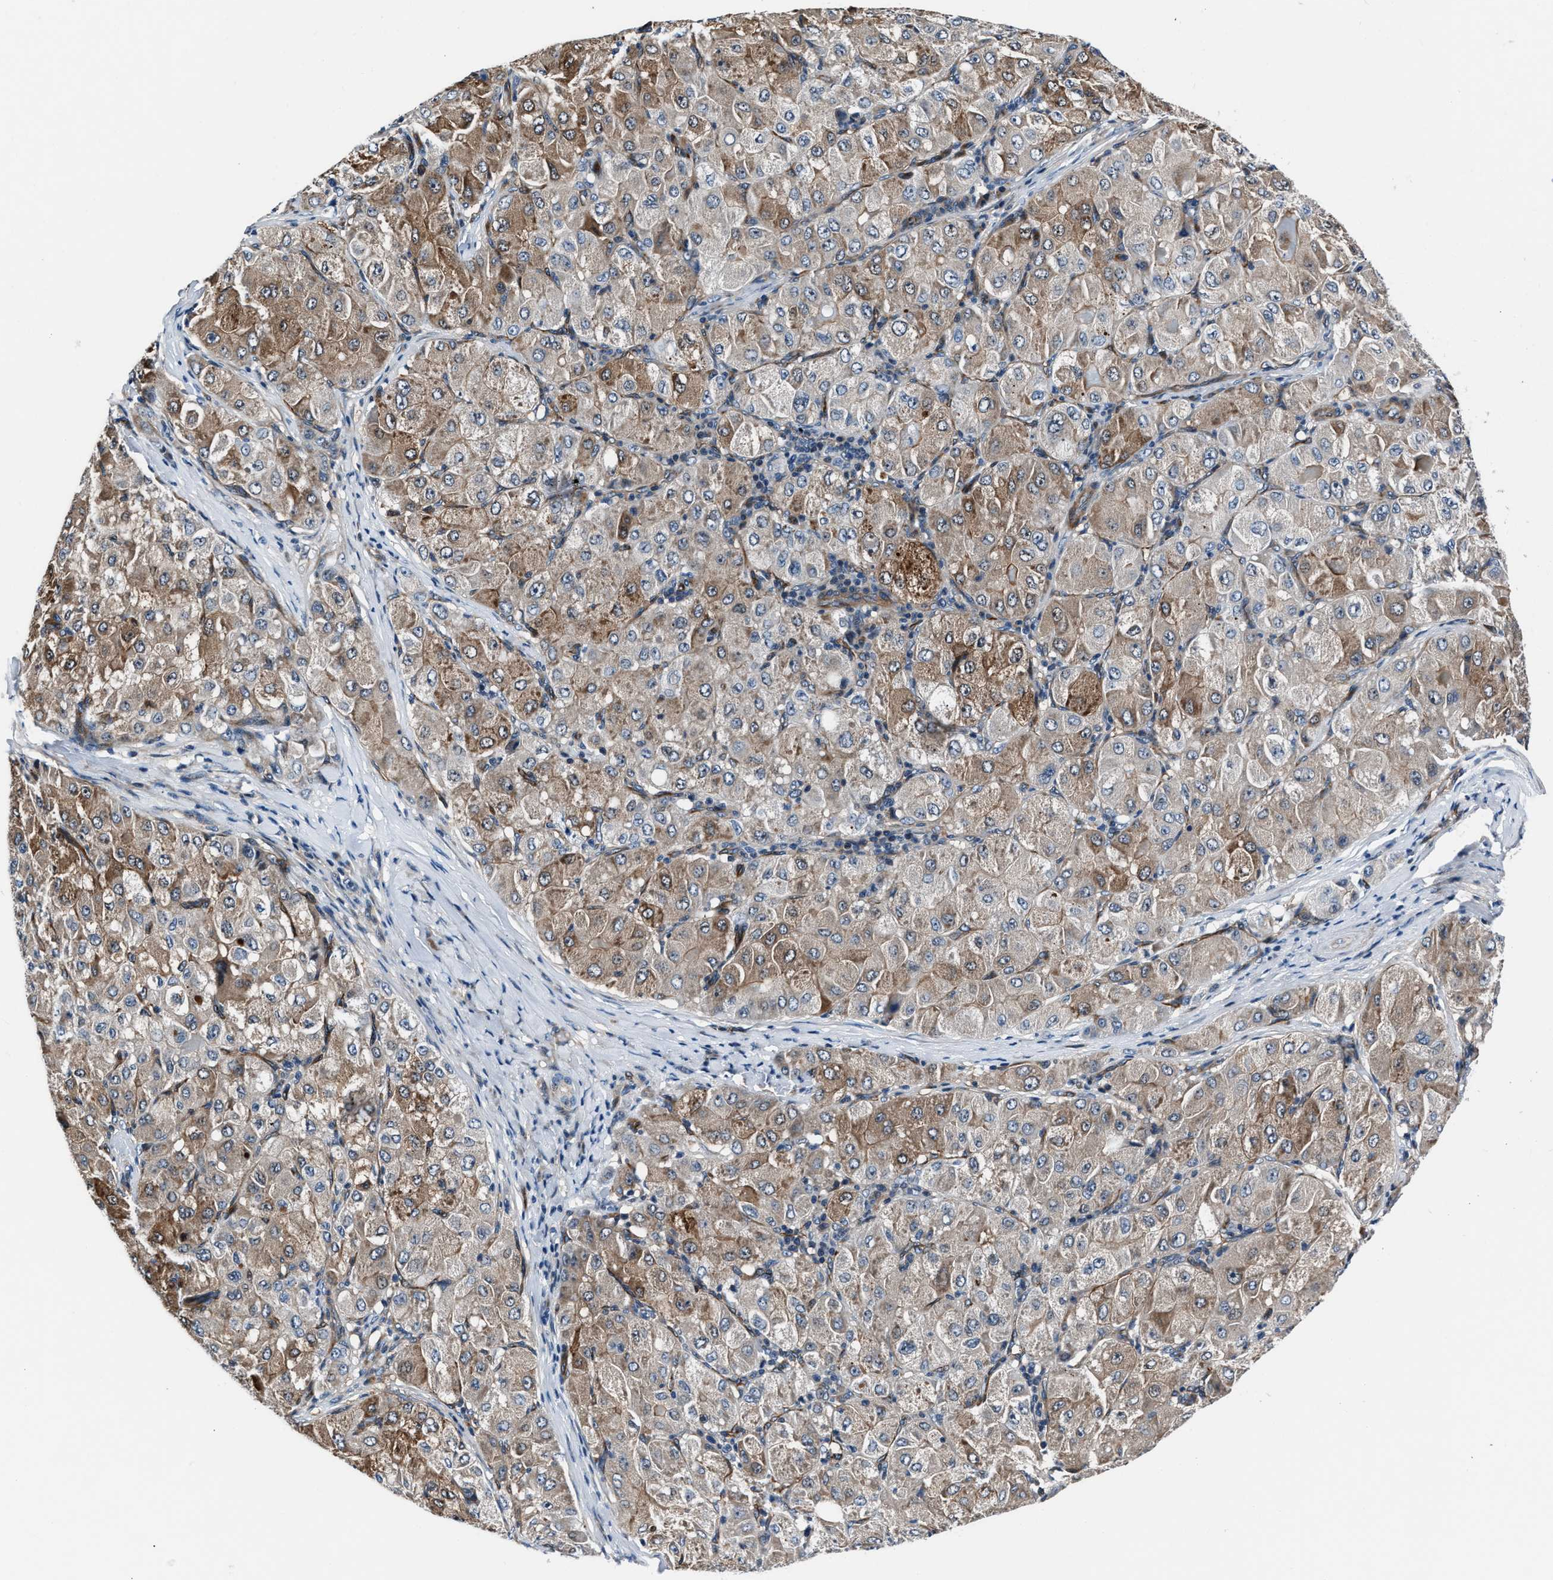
{"staining": {"intensity": "moderate", "quantity": ">75%", "location": "cytoplasmic/membranous"}, "tissue": "liver cancer", "cell_type": "Tumor cells", "image_type": "cancer", "snomed": [{"axis": "morphology", "description": "Carcinoma, Hepatocellular, NOS"}, {"axis": "topography", "description": "Liver"}], "caption": "The image demonstrates immunohistochemical staining of liver cancer. There is moderate cytoplasmic/membranous staining is appreciated in about >75% of tumor cells.", "gene": "MPDZ", "patient": {"sex": "male", "age": 80}}